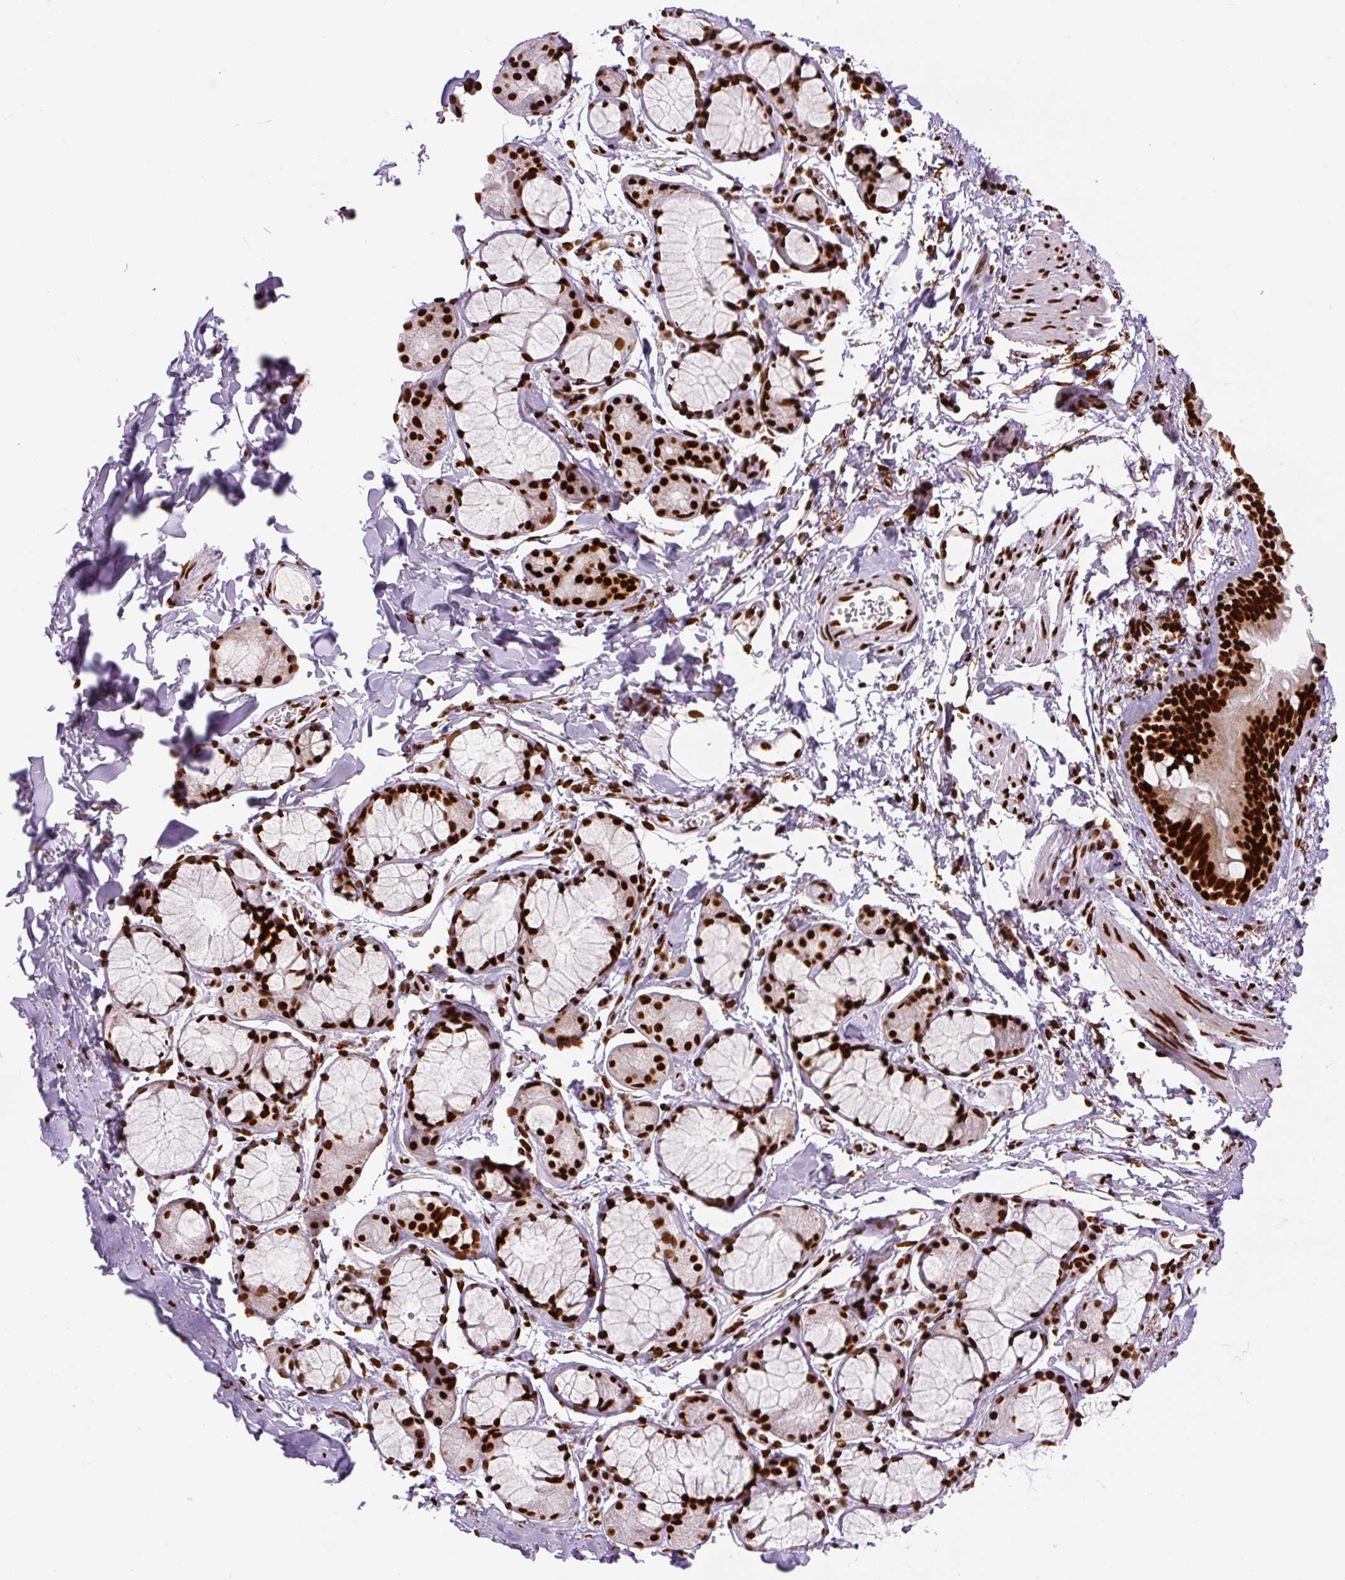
{"staining": {"intensity": "strong", "quantity": ">75%", "location": "nuclear"}, "tissue": "soft tissue", "cell_type": "Fibroblasts", "image_type": "normal", "snomed": [{"axis": "morphology", "description": "Normal tissue, NOS"}, {"axis": "topography", "description": "Cartilage tissue"}, {"axis": "topography", "description": "Bronchus"}, {"axis": "topography", "description": "Peripheral nerve tissue"}], "caption": "Immunohistochemical staining of benign human soft tissue exhibits high levels of strong nuclear positivity in about >75% of fibroblasts.", "gene": "FUS", "patient": {"sex": "female", "age": 59}}